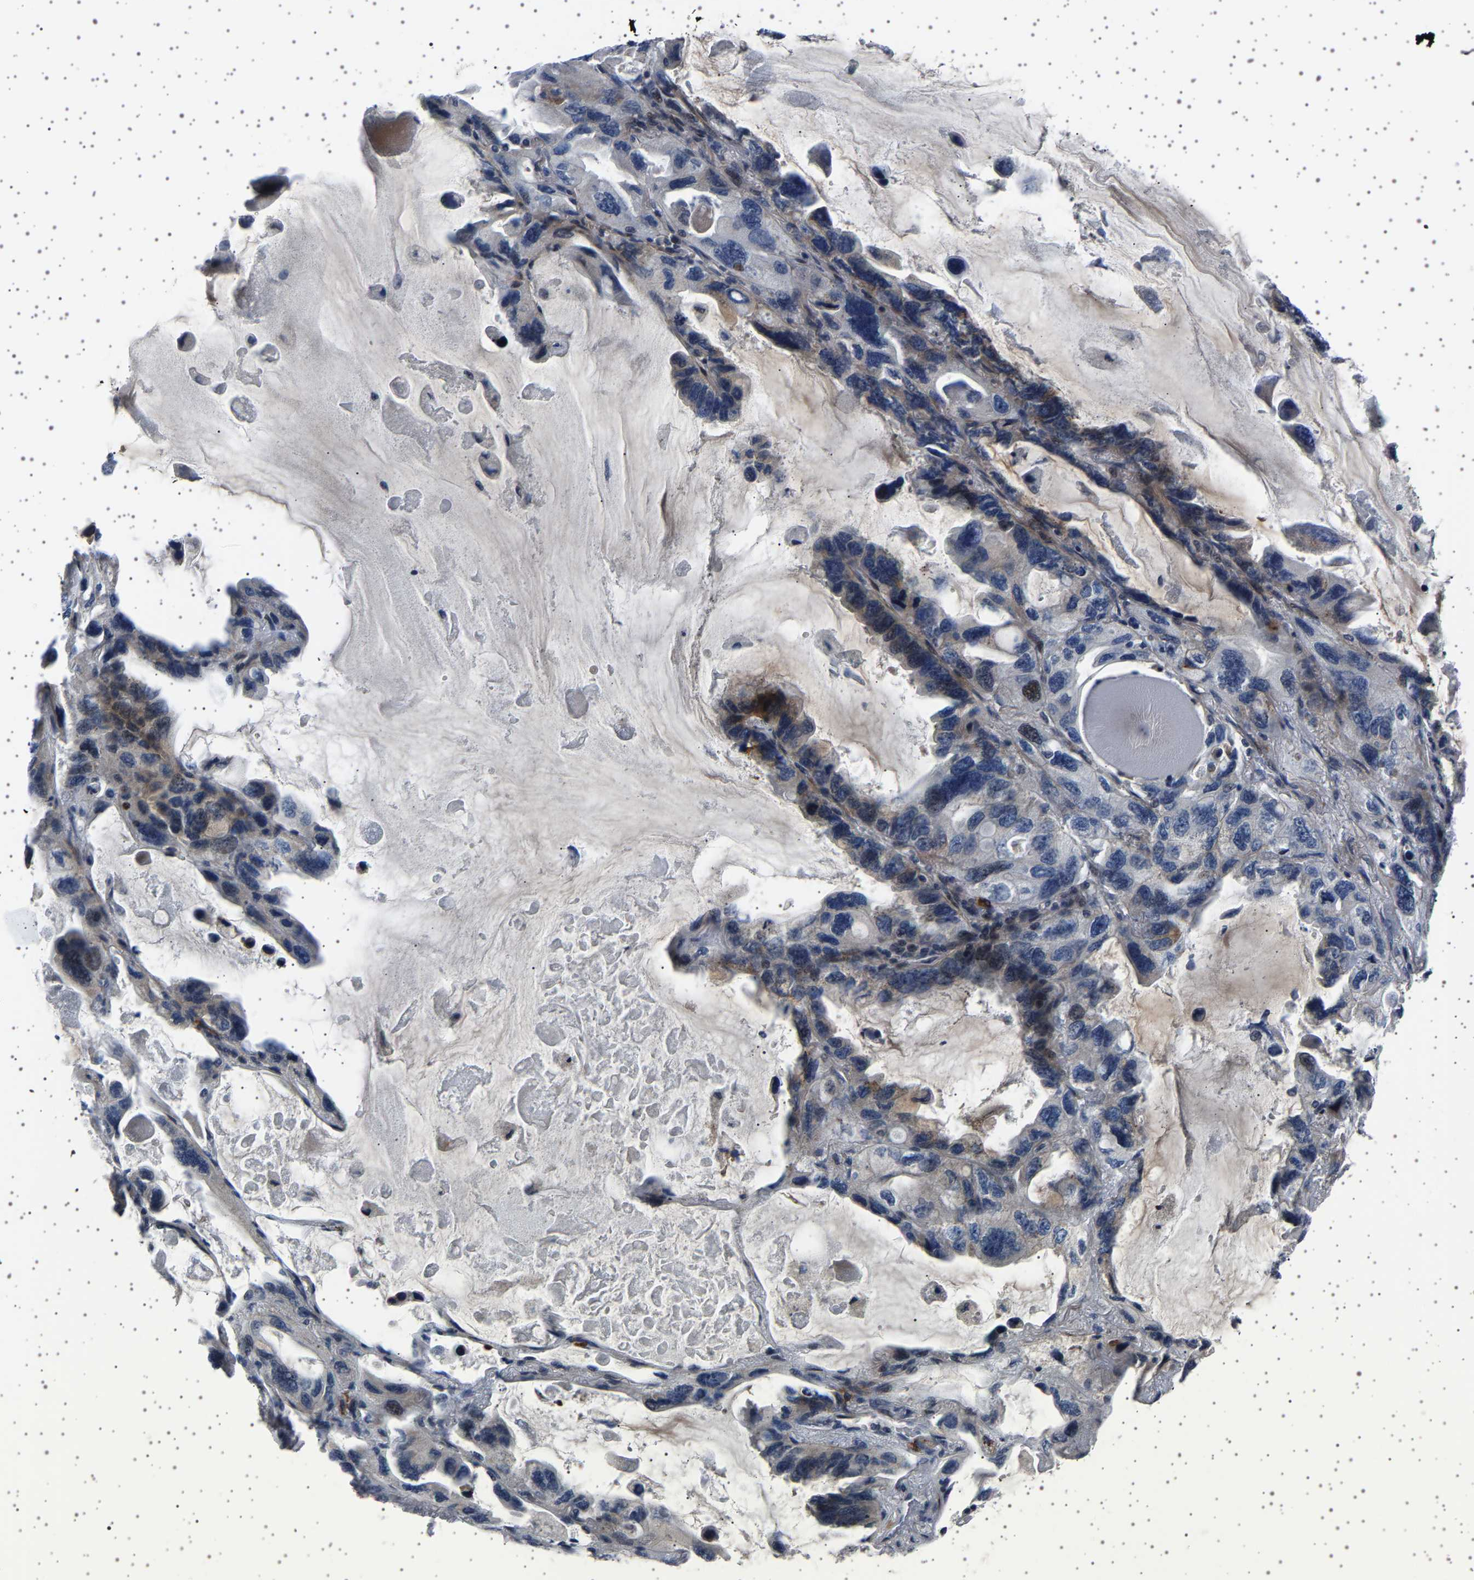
{"staining": {"intensity": "weak", "quantity": "<25%", "location": "nuclear"}, "tissue": "lung cancer", "cell_type": "Tumor cells", "image_type": "cancer", "snomed": [{"axis": "morphology", "description": "Squamous cell carcinoma, NOS"}, {"axis": "topography", "description": "Lung"}], "caption": "This is an immunohistochemistry (IHC) histopathology image of lung cancer (squamous cell carcinoma). There is no positivity in tumor cells.", "gene": "PAK5", "patient": {"sex": "female", "age": 73}}